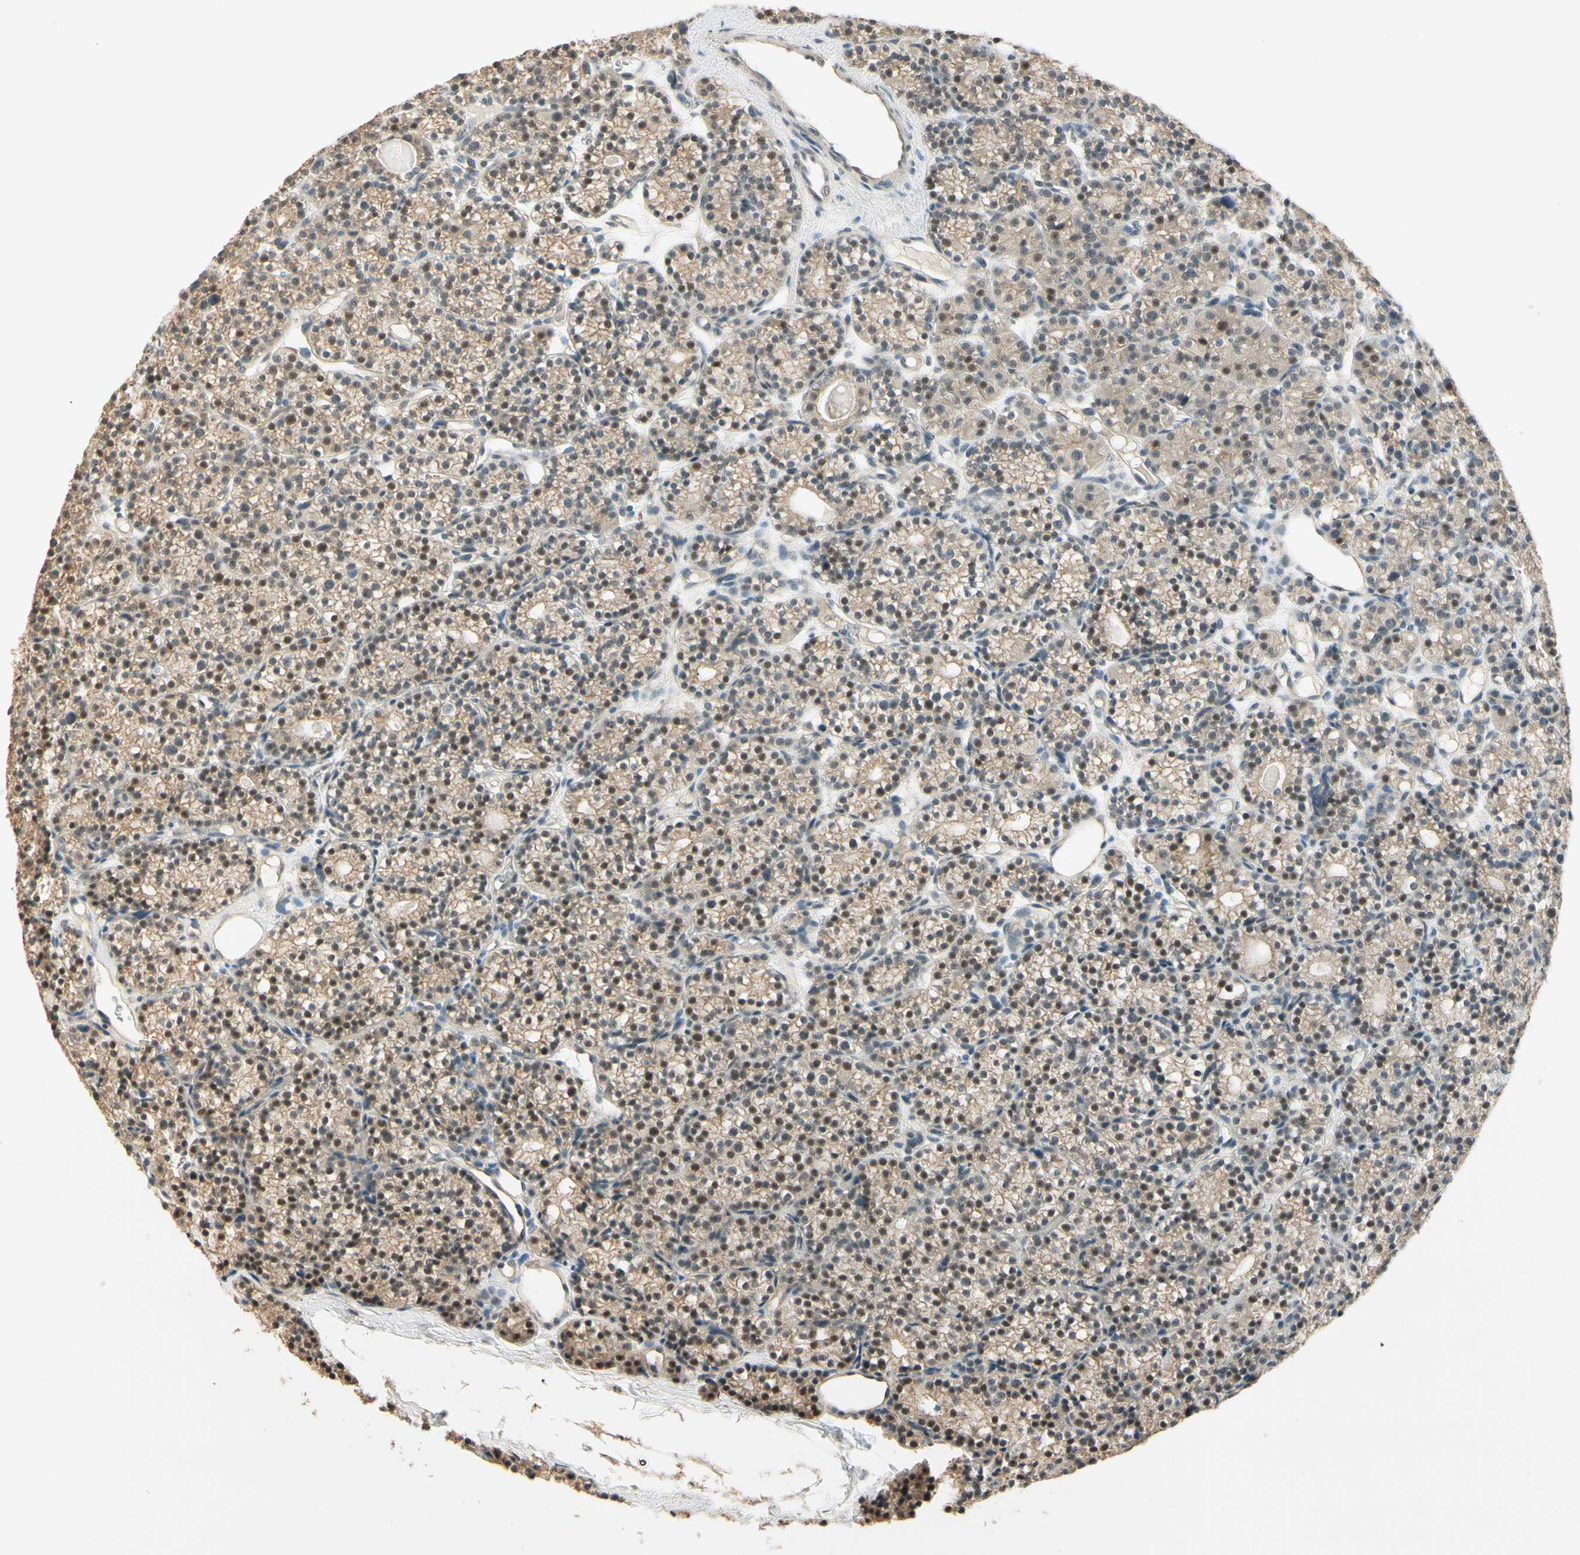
{"staining": {"intensity": "moderate", "quantity": ">75%", "location": "cytoplasmic/membranous,nuclear"}, "tissue": "parathyroid gland", "cell_type": "Glandular cells", "image_type": "normal", "snomed": [{"axis": "morphology", "description": "Normal tissue, NOS"}, {"axis": "topography", "description": "Parathyroid gland"}], "caption": "Immunohistochemistry (IHC) (DAB (3,3'-diaminobenzidine)) staining of benign human parathyroid gland shows moderate cytoplasmic/membranous,nuclear protein expression in about >75% of glandular cells.", "gene": "MCPH1", "patient": {"sex": "female", "age": 64}}